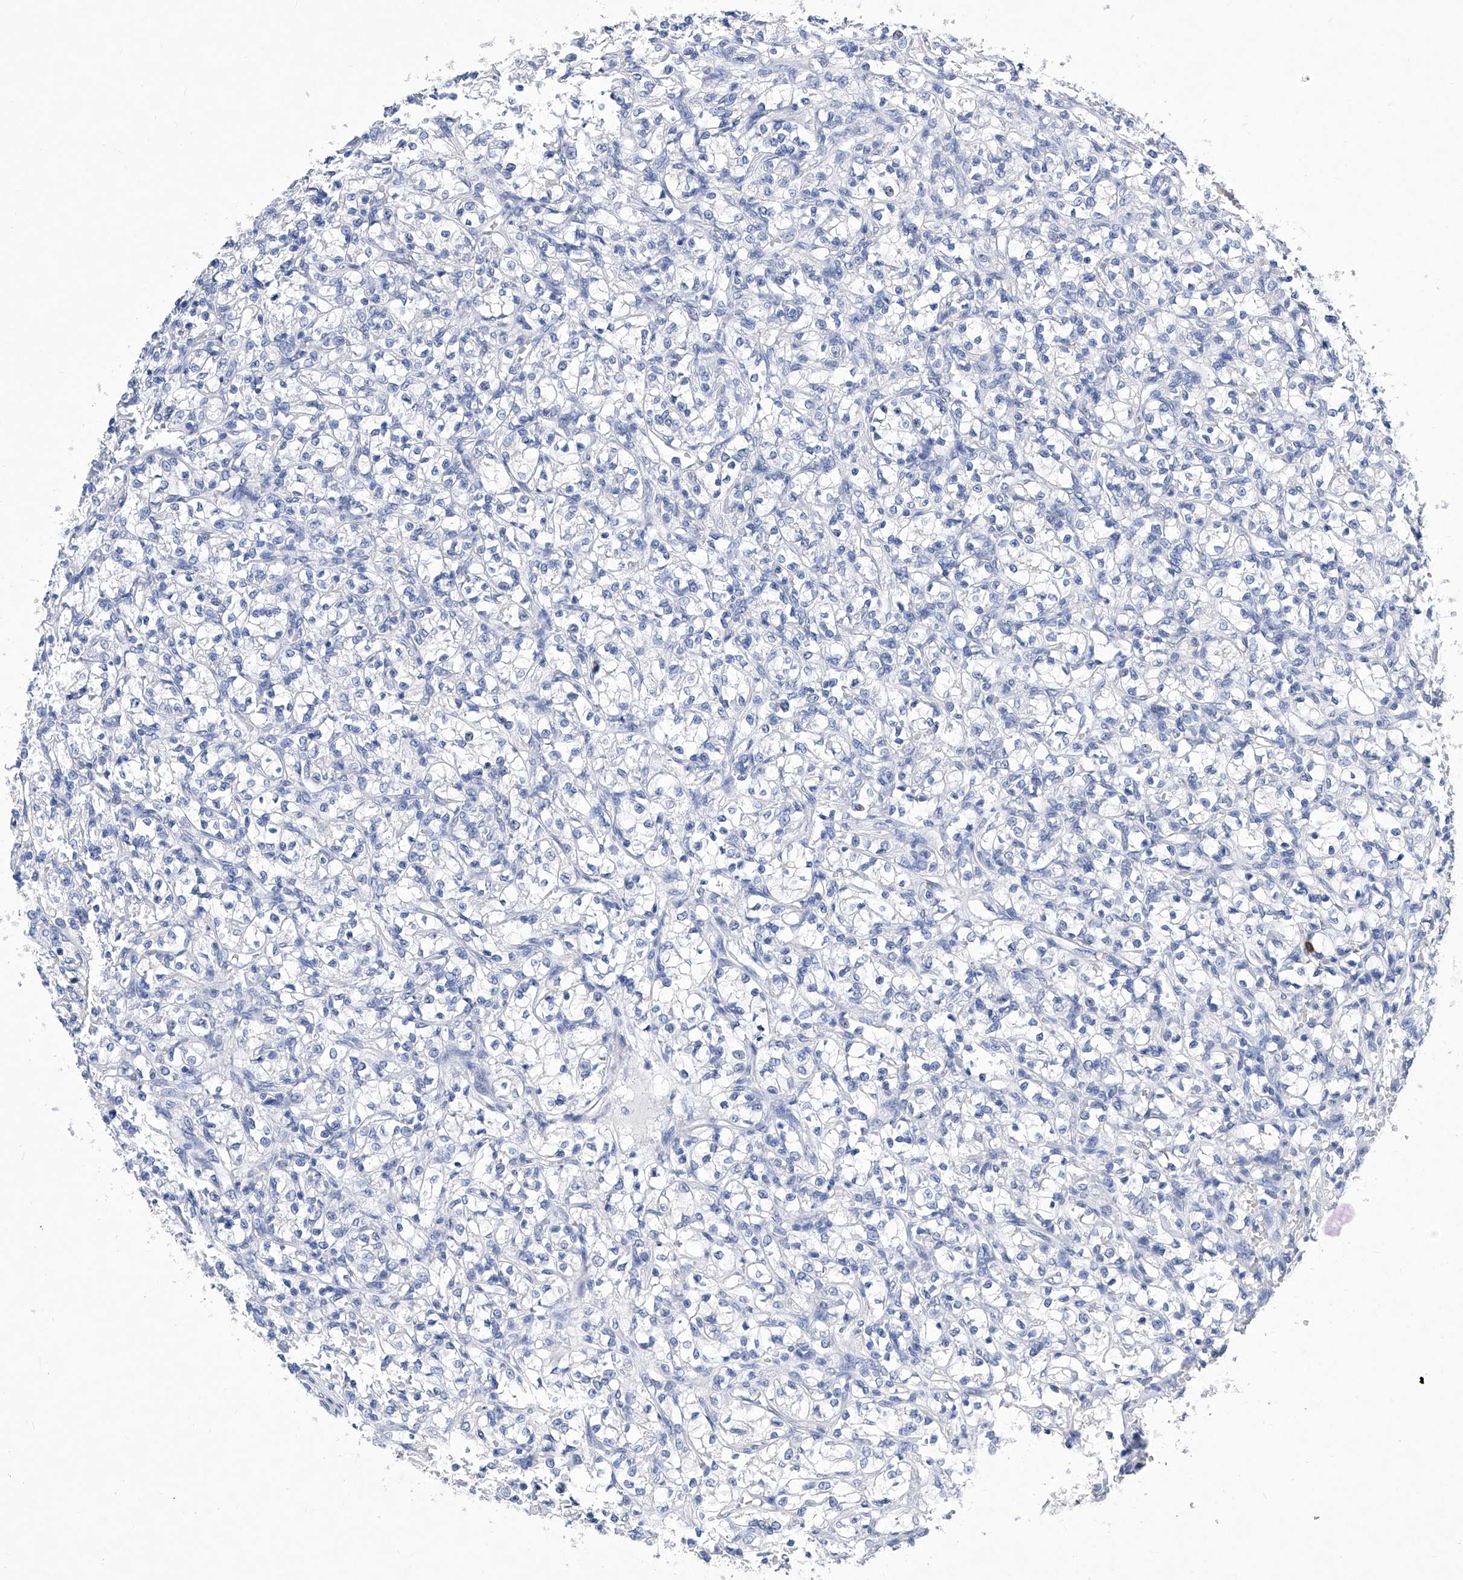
{"staining": {"intensity": "negative", "quantity": "none", "location": "none"}, "tissue": "renal cancer", "cell_type": "Tumor cells", "image_type": "cancer", "snomed": [{"axis": "morphology", "description": "Adenocarcinoma, NOS"}, {"axis": "topography", "description": "Kidney"}], "caption": "Tumor cells are negative for brown protein staining in renal adenocarcinoma.", "gene": "IFNL2", "patient": {"sex": "female", "age": 69}}